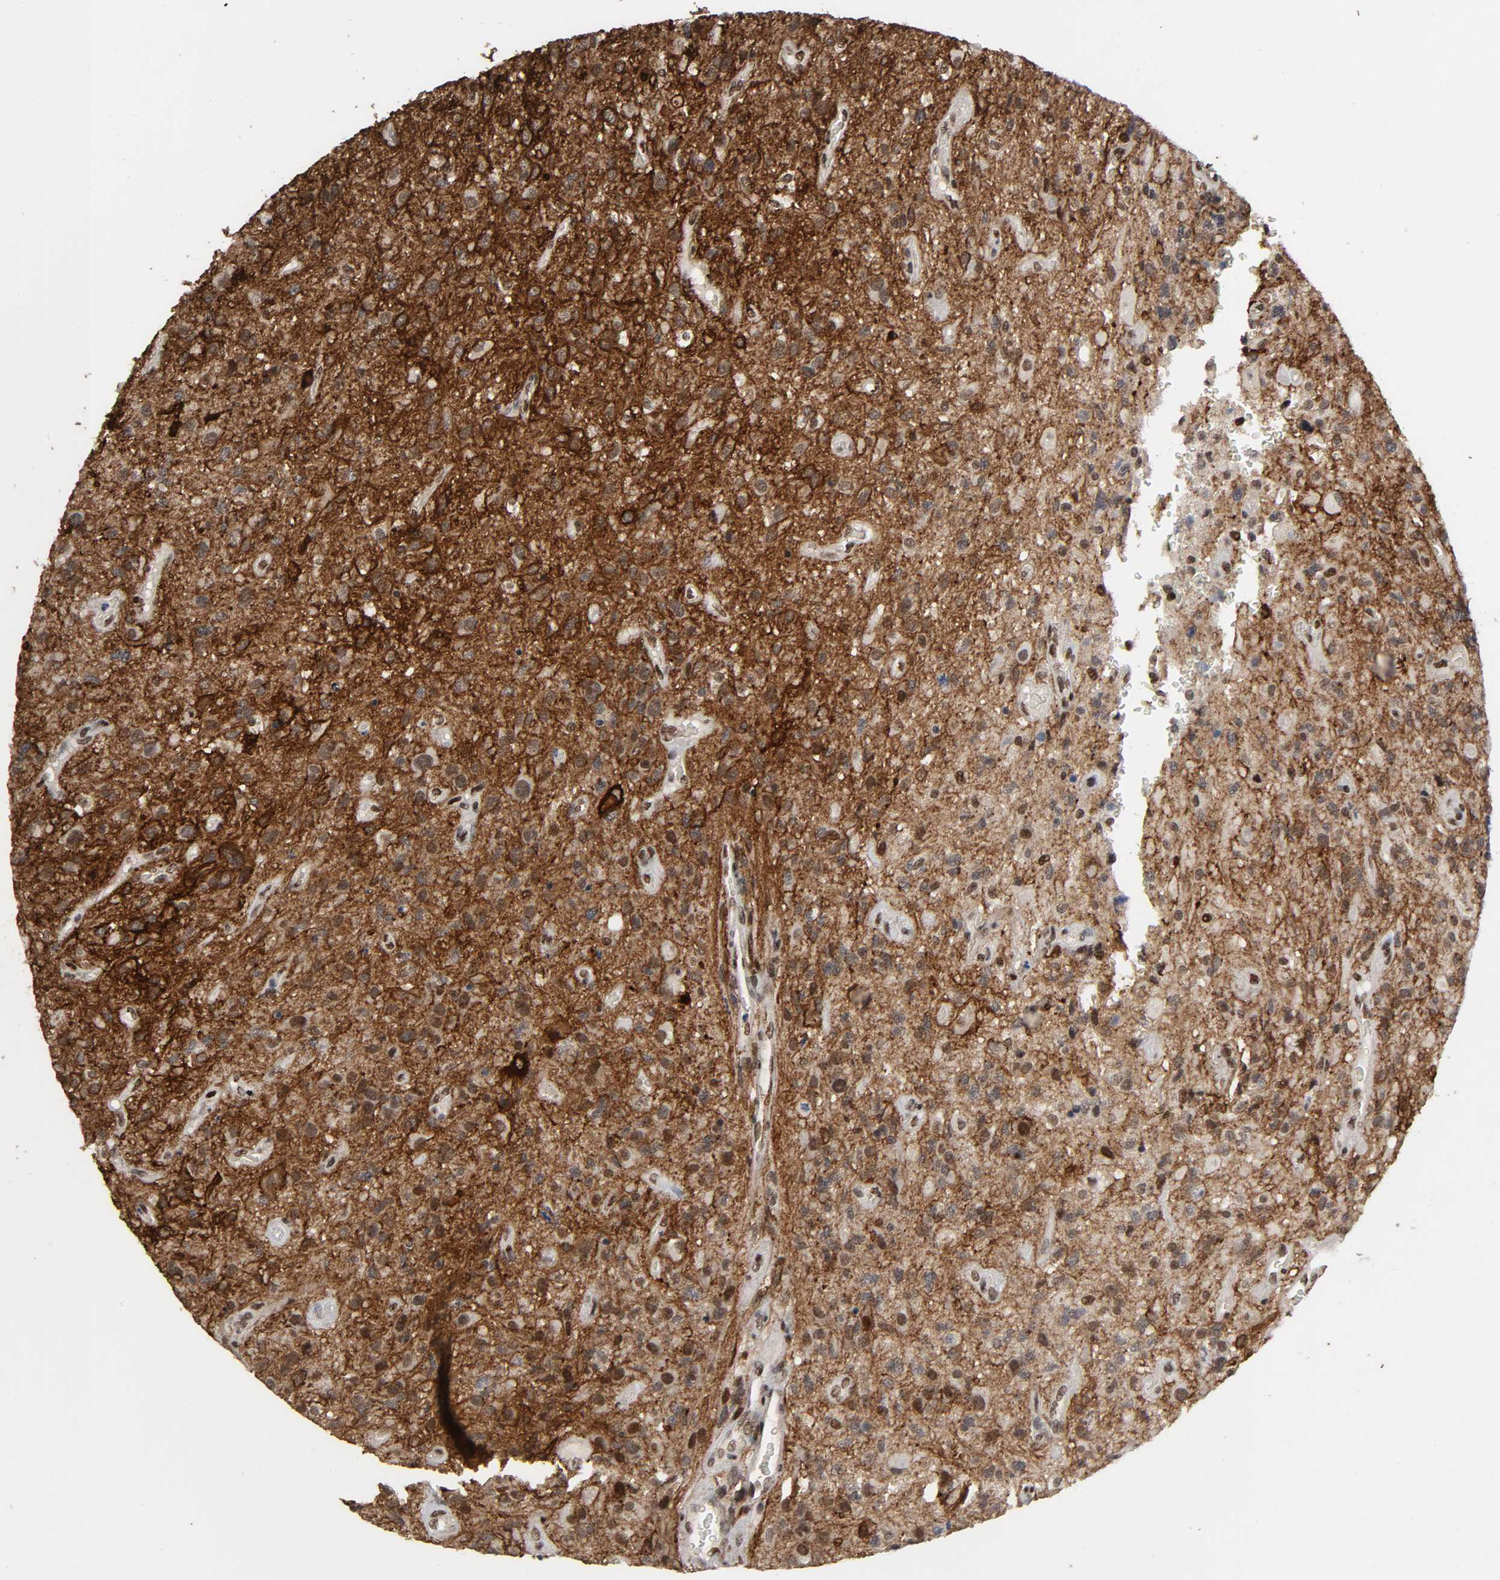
{"staining": {"intensity": "moderate", "quantity": "25%-75%", "location": "cytoplasmic/membranous,nuclear"}, "tissue": "glioma", "cell_type": "Tumor cells", "image_type": "cancer", "snomed": [{"axis": "morphology", "description": "Normal tissue, NOS"}, {"axis": "morphology", "description": "Glioma, malignant, High grade"}, {"axis": "topography", "description": "Cerebral cortex"}], "caption": "High-grade glioma (malignant) stained for a protein demonstrates moderate cytoplasmic/membranous and nuclear positivity in tumor cells.", "gene": "AHNAK2", "patient": {"sex": "male", "age": 75}}